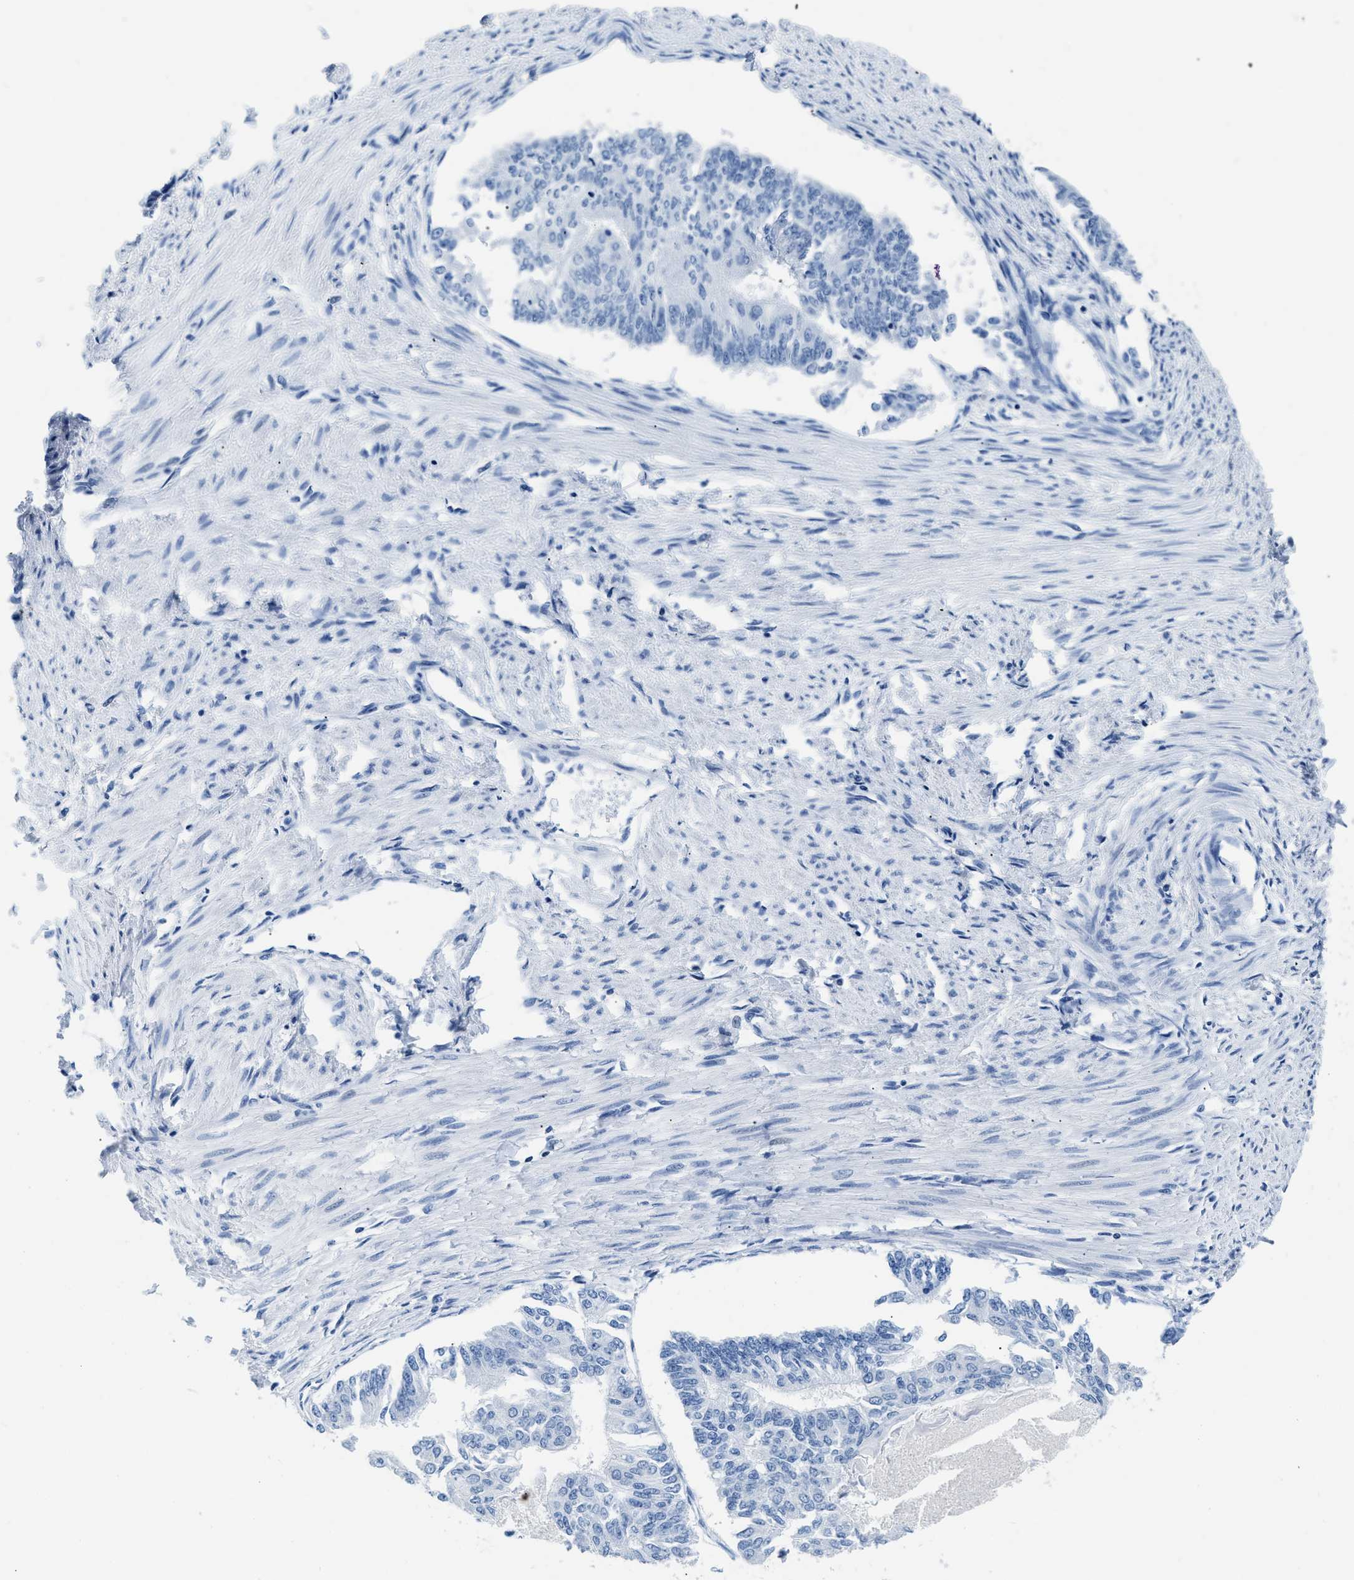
{"staining": {"intensity": "negative", "quantity": "none", "location": "none"}, "tissue": "endometrial cancer", "cell_type": "Tumor cells", "image_type": "cancer", "snomed": [{"axis": "morphology", "description": "Adenocarcinoma, NOS"}, {"axis": "topography", "description": "Endometrium"}], "caption": "A high-resolution histopathology image shows immunohistochemistry staining of endometrial adenocarcinoma, which demonstrates no significant expression in tumor cells.", "gene": "NFATC2", "patient": {"sex": "female", "age": 32}}